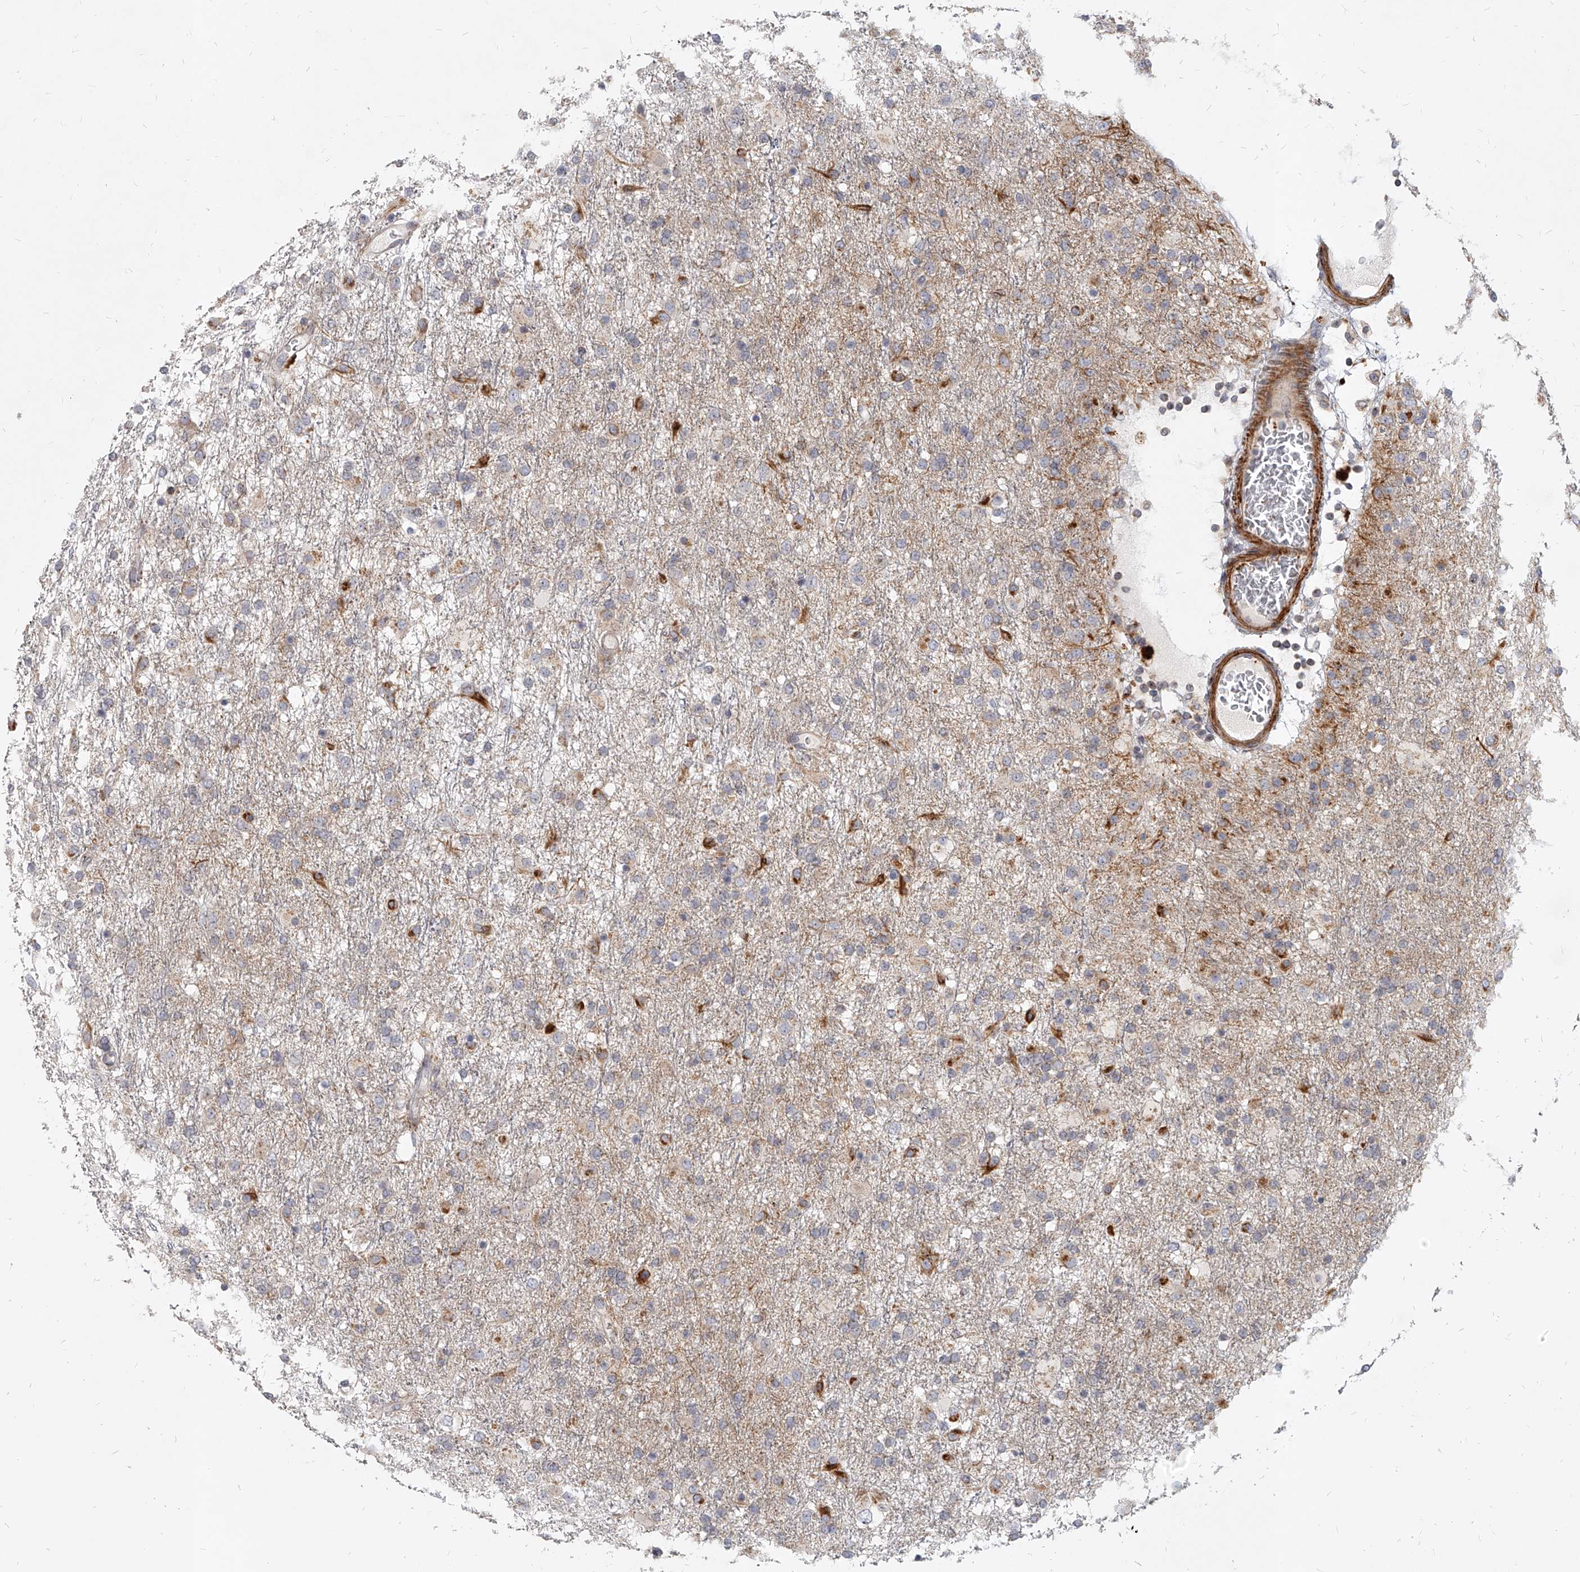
{"staining": {"intensity": "weak", "quantity": "<25%", "location": "cytoplasmic/membranous"}, "tissue": "glioma", "cell_type": "Tumor cells", "image_type": "cancer", "snomed": [{"axis": "morphology", "description": "Glioma, malignant, Low grade"}, {"axis": "topography", "description": "Brain"}], "caption": "An IHC photomicrograph of low-grade glioma (malignant) is shown. There is no staining in tumor cells of low-grade glioma (malignant).", "gene": "SLC37A1", "patient": {"sex": "male", "age": 65}}